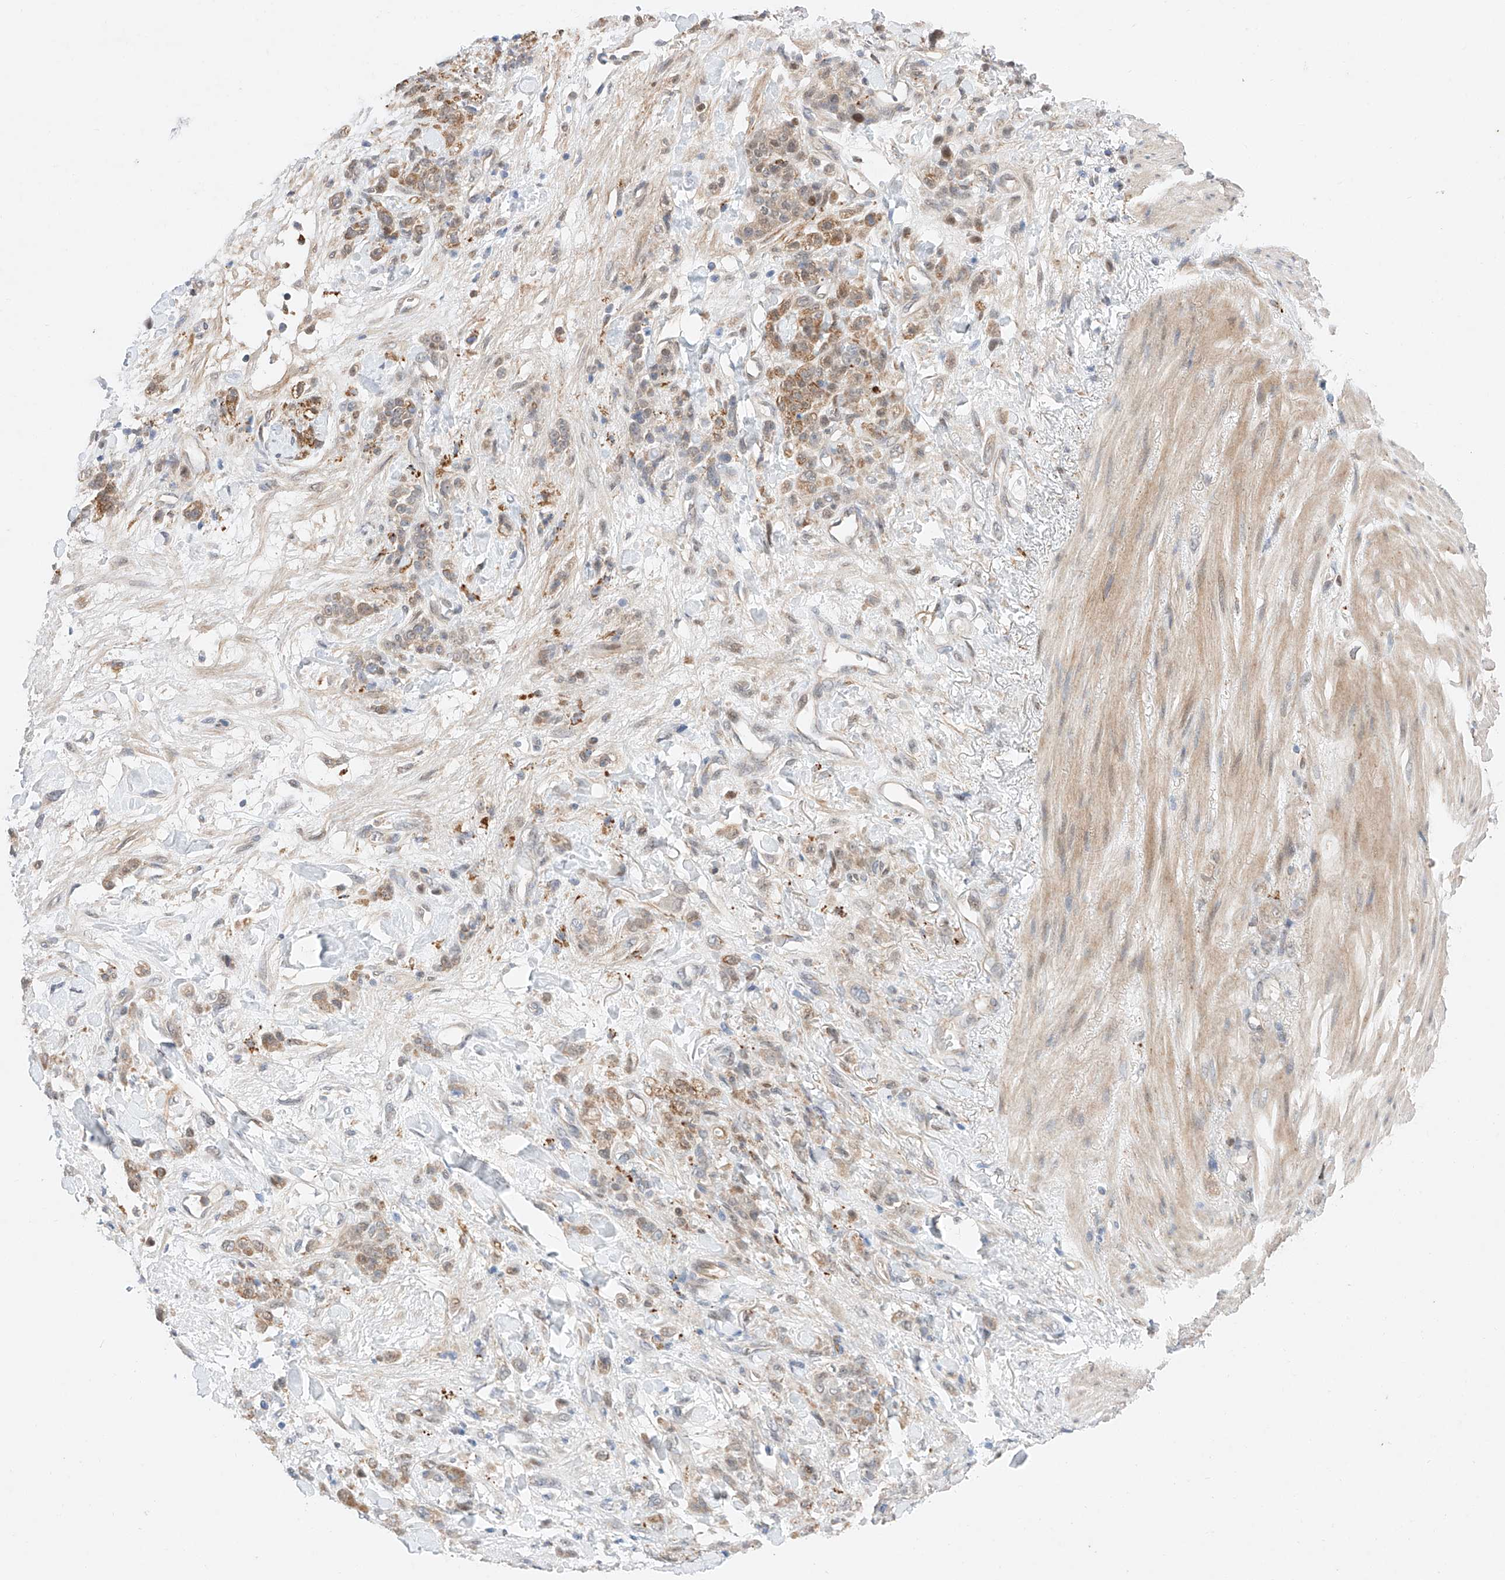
{"staining": {"intensity": "moderate", "quantity": ">75%", "location": "cytoplasmic/membranous"}, "tissue": "stomach cancer", "cell_type": "Tumor cells", "image_type": "cancer", "snomed": [{"axis": "morphology", "description": "Normal tissue, NOS"}, {"axis": "morphology", "description": "Adenocarcinoma, NOS"}, {"axis": "topography", "description": "Stomach"}], "caption": "DAB (3,3'-diaminobenzidine) immunohistochemical staining of stomach cancer (adenocarcinoma) reveals moderate cytoplasmic/membranous protein positivity in about >75% of tumor cells.", "gene": "GCNT1", "patient": {"sex": "male", "age": 82}}